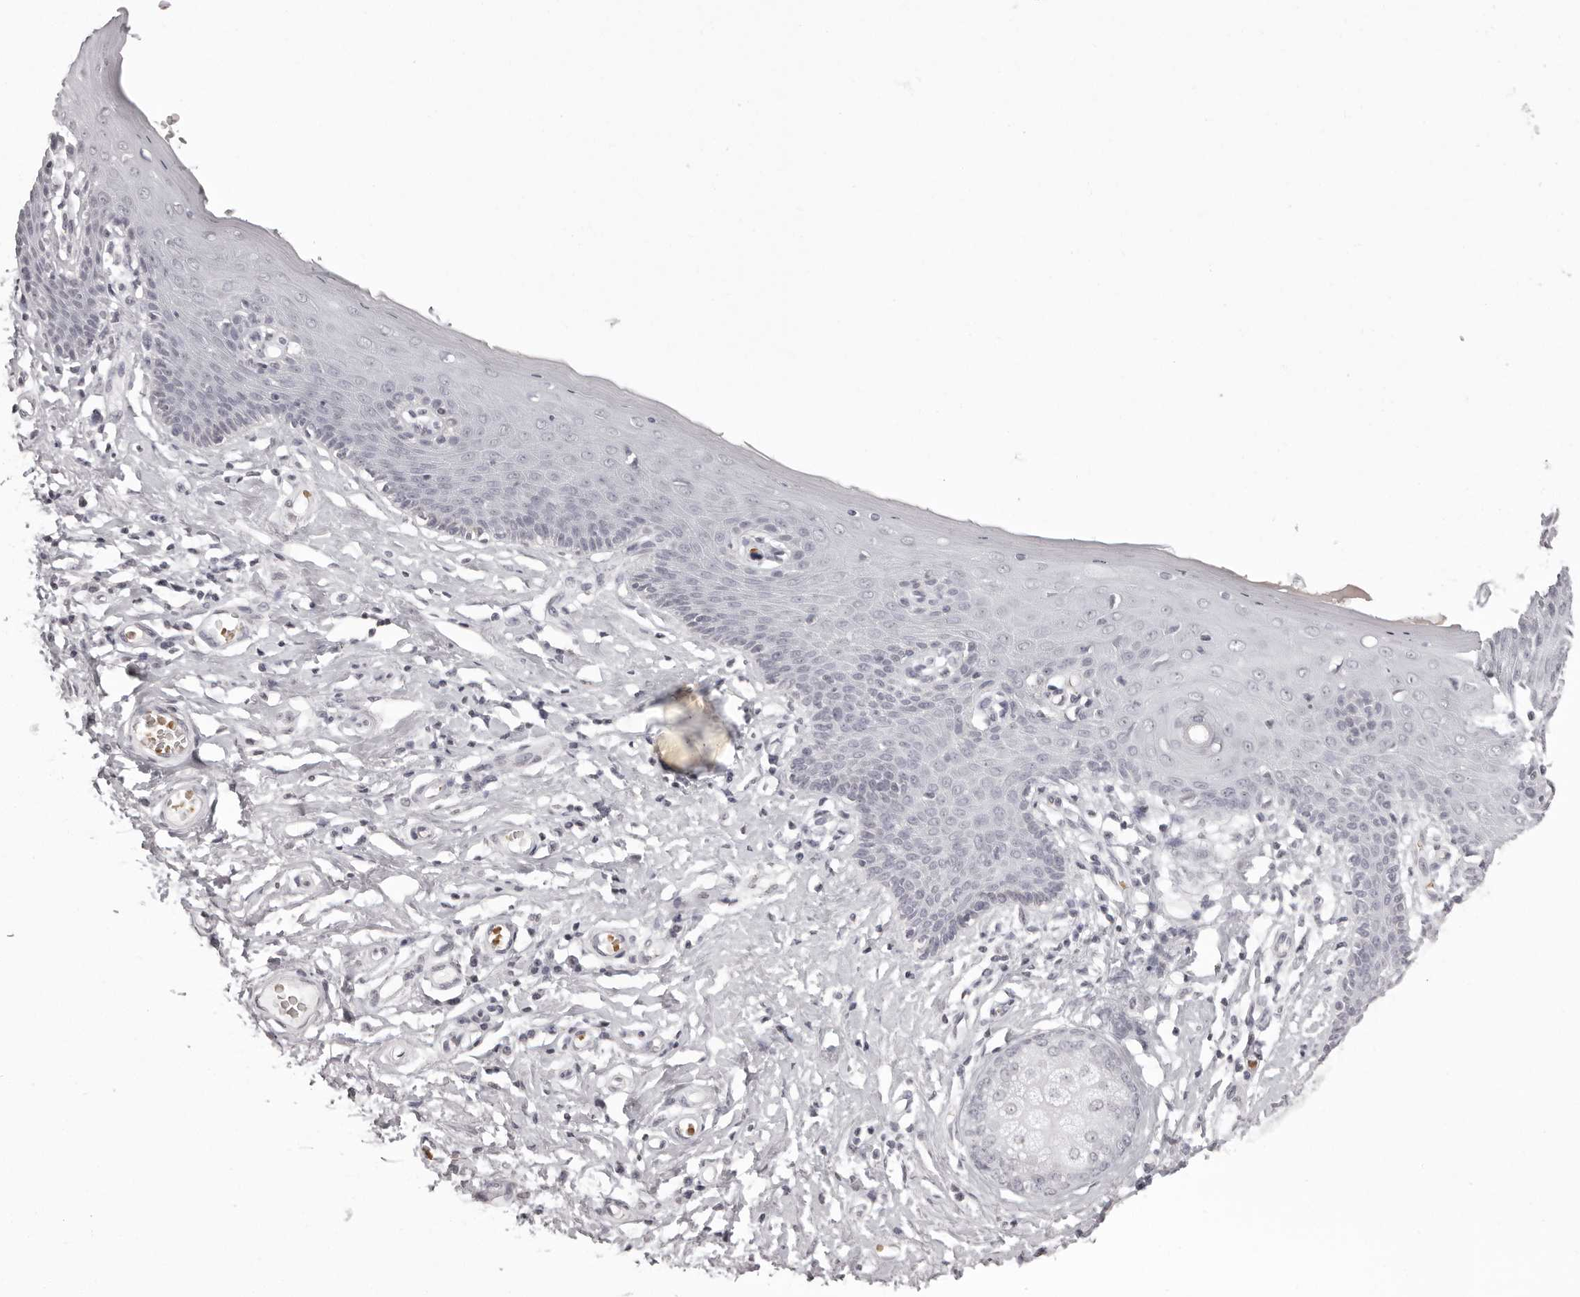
{"staining": {"intensity": "negative", "quantity": "none", "location": "none"}, "tissue": "skin", "cell_type": "Epidermal cells", "image_type": "normal", "snomed": [{"axis": "morphology", "description": "Normal tissue, NOS"}, {"axis": "topography", "description": "Vulva"}], "caption": "Immunohistochemistry of benign human skin displays no staining in epidermal cells. The staining is performed using DAB brown chromogen with nuclei counter-stained in using hematoxylin.", "gene": "C8orf74", "patient": {"sex": "female", "age": 66}}